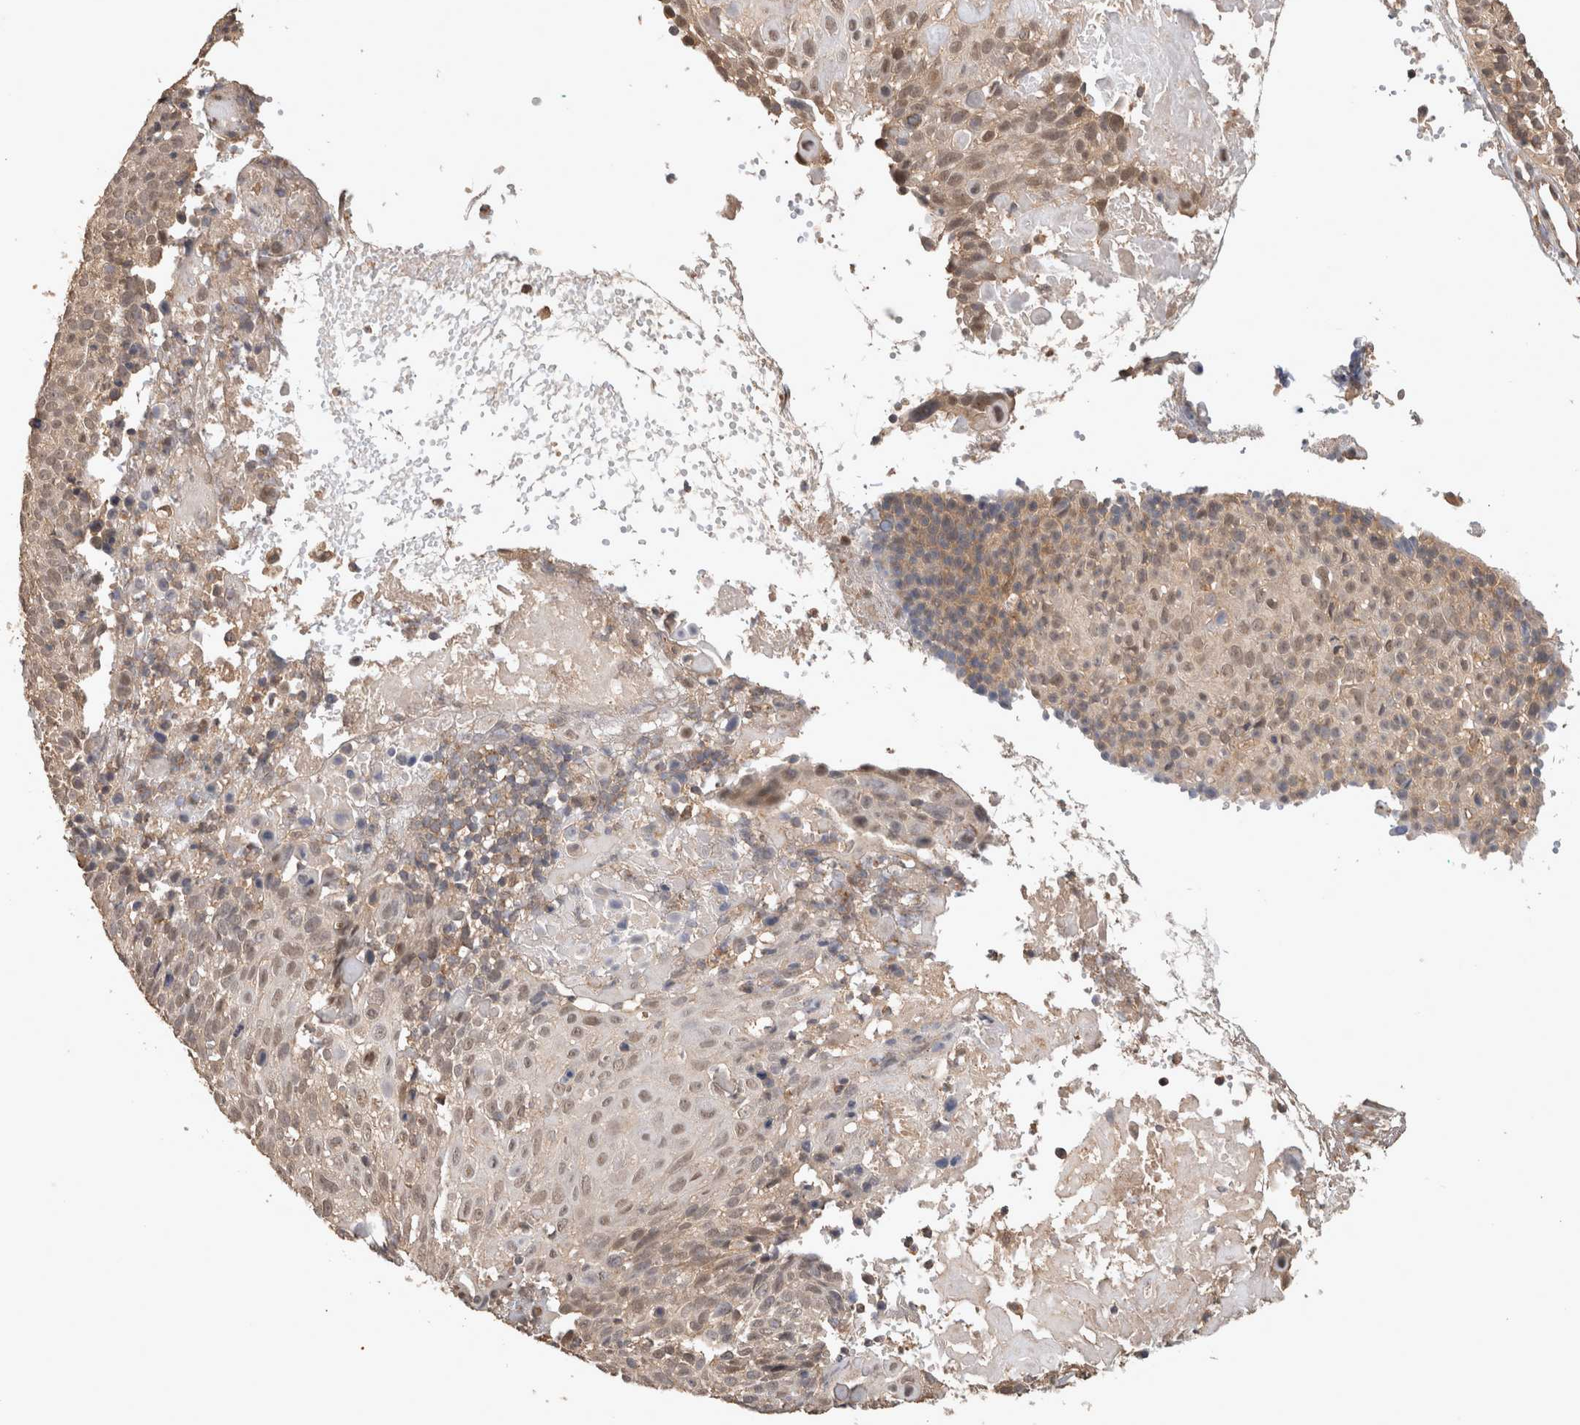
{"staining": {"intensity": "weak", "quantity": ">75%", "location": "nuclear"}, "tissue": "cervical cancer", "cell_type": "Tumor cells", "image_type": "cancer", "snomed": [{"axis": "morphology", "description": "Squamous cell carcinoma, NOS"}, {"axis": "topography", "description": "Cervix"}], "caption": "The photomicrograph displays immunohistochemical staining of cervical squamous cell carcinoma. There is weak nuclear expression is present in about >75% of tumor cells. The staining was performed using DAB (3,3'-diaminobenzidine), with brown indicating positive protein expression. Nuclei are stained blue with hematoxylin.", "gene": "OTUD7B", "patient": {"sex": "female", "age": 74}}